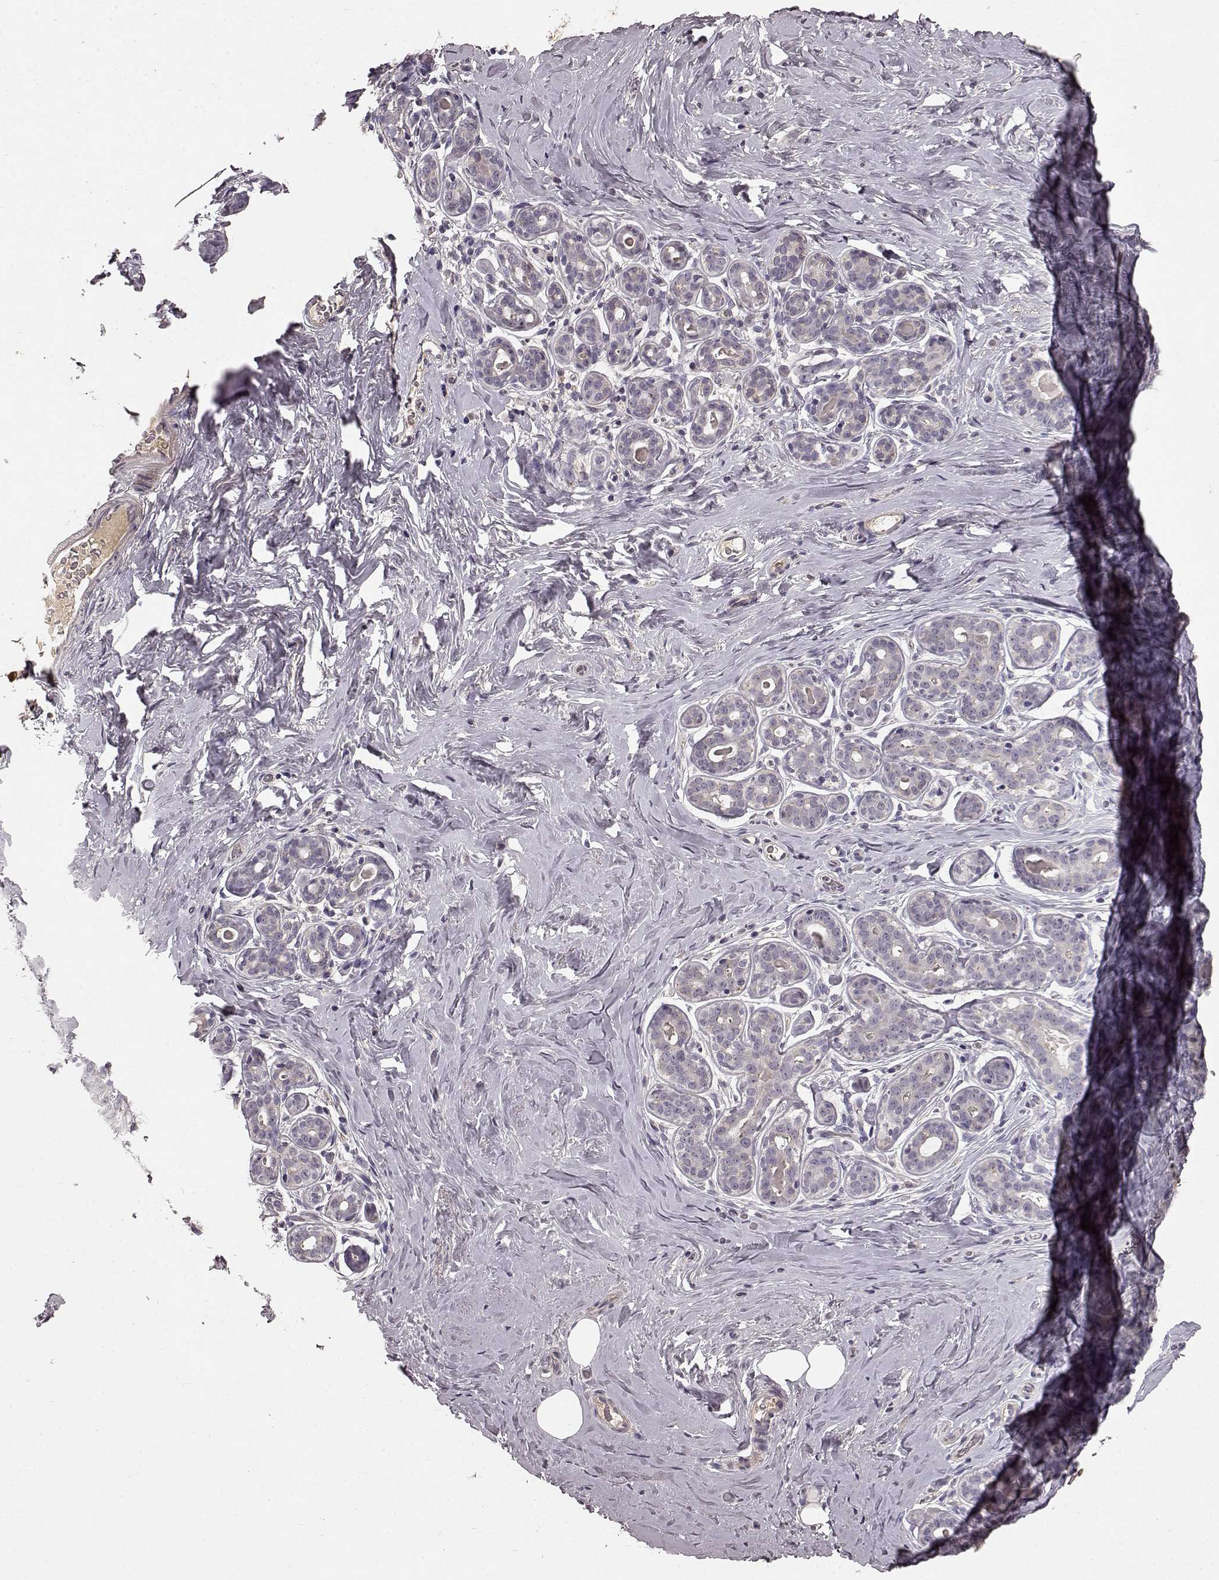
{"staining": {"intensity": "negative", "quantity": "none", "location": "none"}, "tissue": "breast", "cell_type": "Adipocytes", "image_type": "normal", "snomed": [{"axis": "morphology", "description": "Normal tissue, NOS"}, {"axis": "topography", "description": "Skin"}, {"axis": "topography", "description": "Breast"}], "caption": "The immunohistochemistry histopathology image has no significant expression in adipocytes of breast. (Stains: DAB immunohistochemistry with hematoxylin counter stain, Microscopy: brightfield microscopy at high magnification).", "gene": "SLC22A18", "patient": {"sex": "female", "age": 43}}